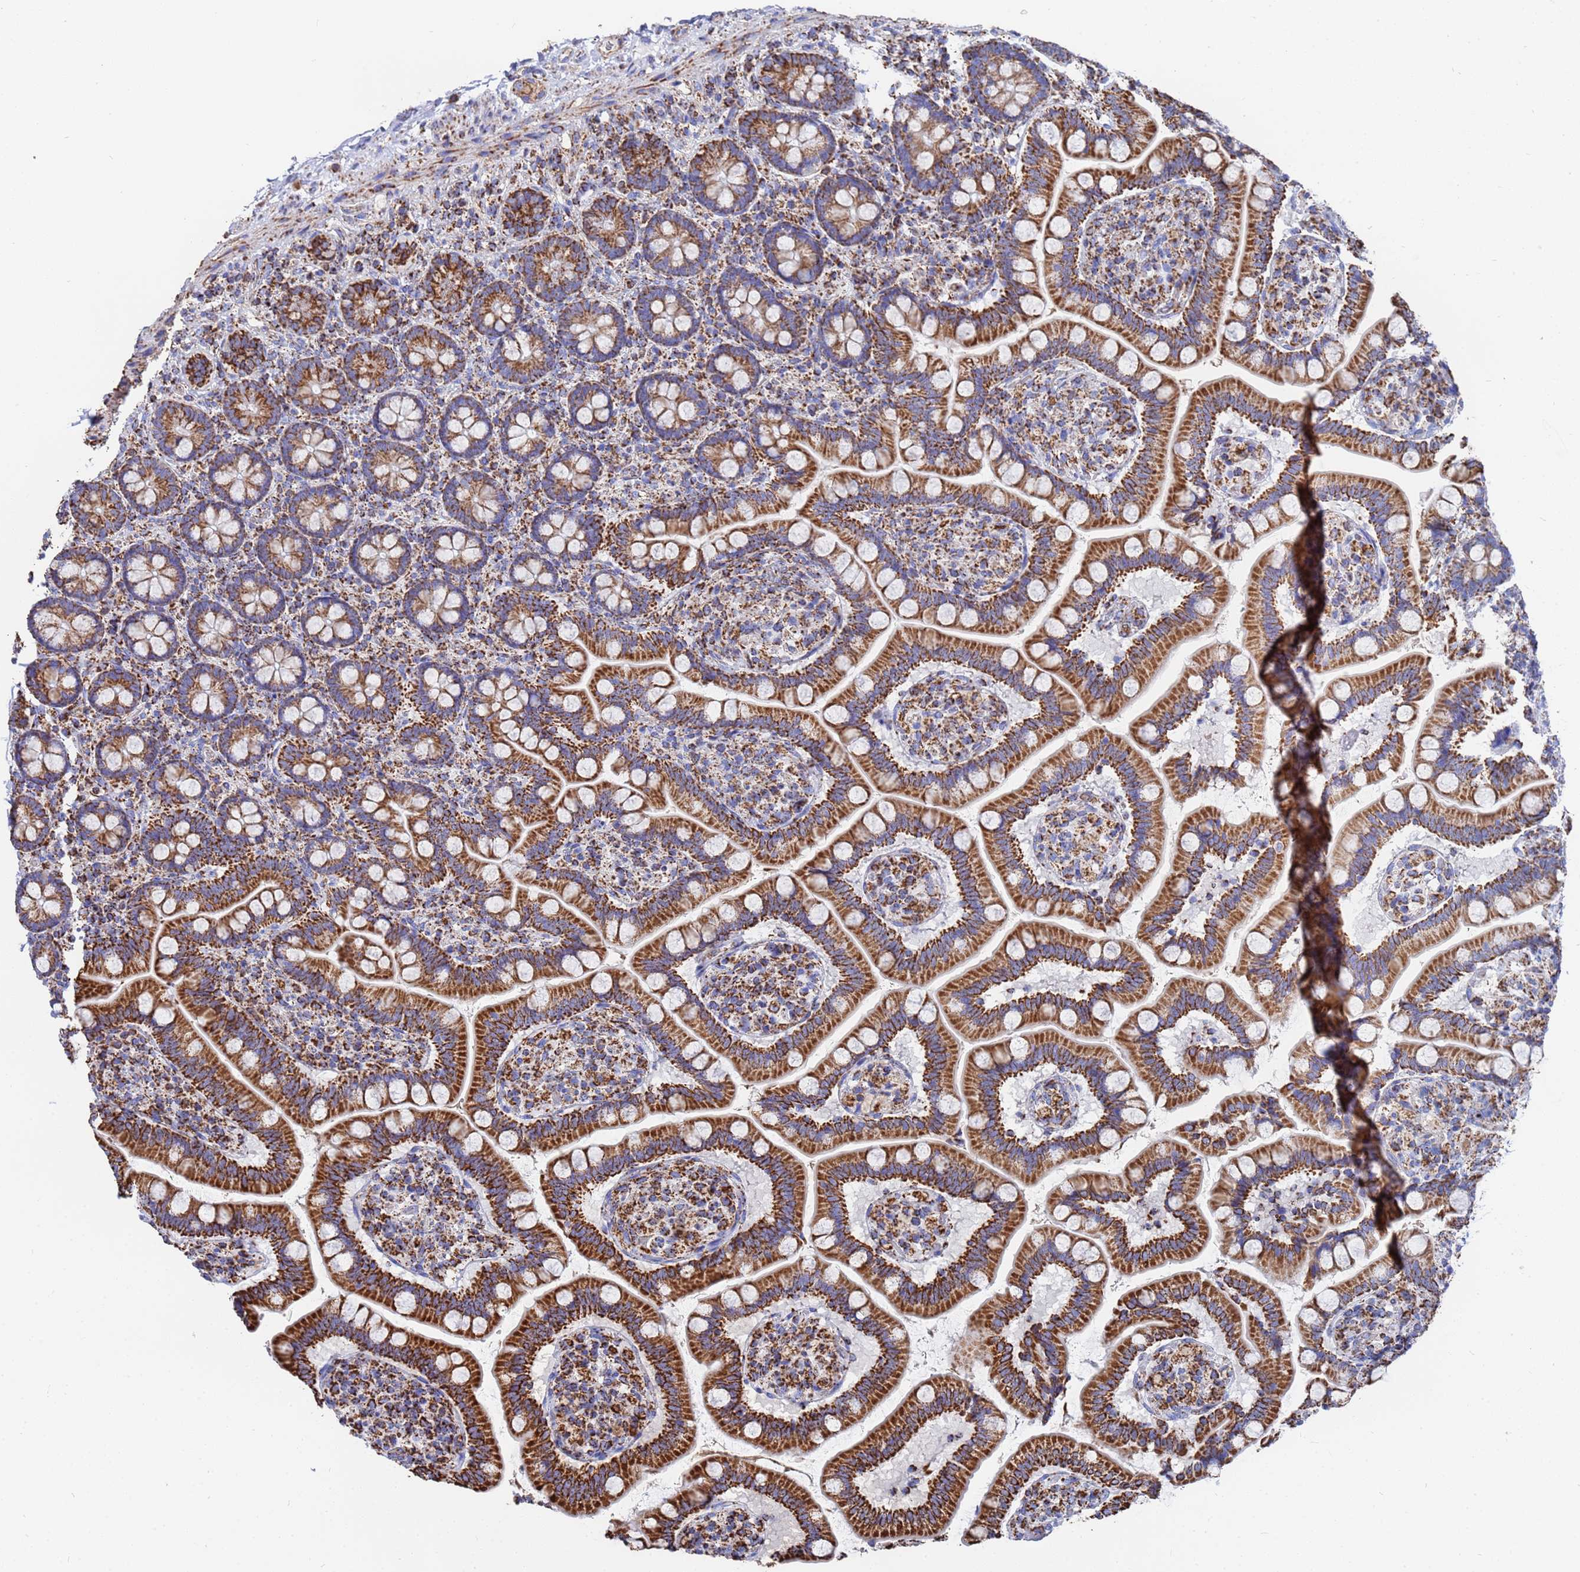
{"staining": {"intensity": "strong", "quantity": ">75%", "location": "cytoplasmic/membranous"}, "tissue": "small intestine", "cell_type": "Glandular cells", "image_type": "normal", "snomed": [{"axis": "morphology", "description": "Normal tissue, NOS"}, {"axis": "topography", "description": "Small intestine"}], "caption": "Brown immunohistochemical staining in unremarkable human small intestine shows strong cytoplasmic/membranous positivity in approximately >75% of glandular cells.", "gene": "GLUD1", "patient": {"sex": "female", "age": 64}}